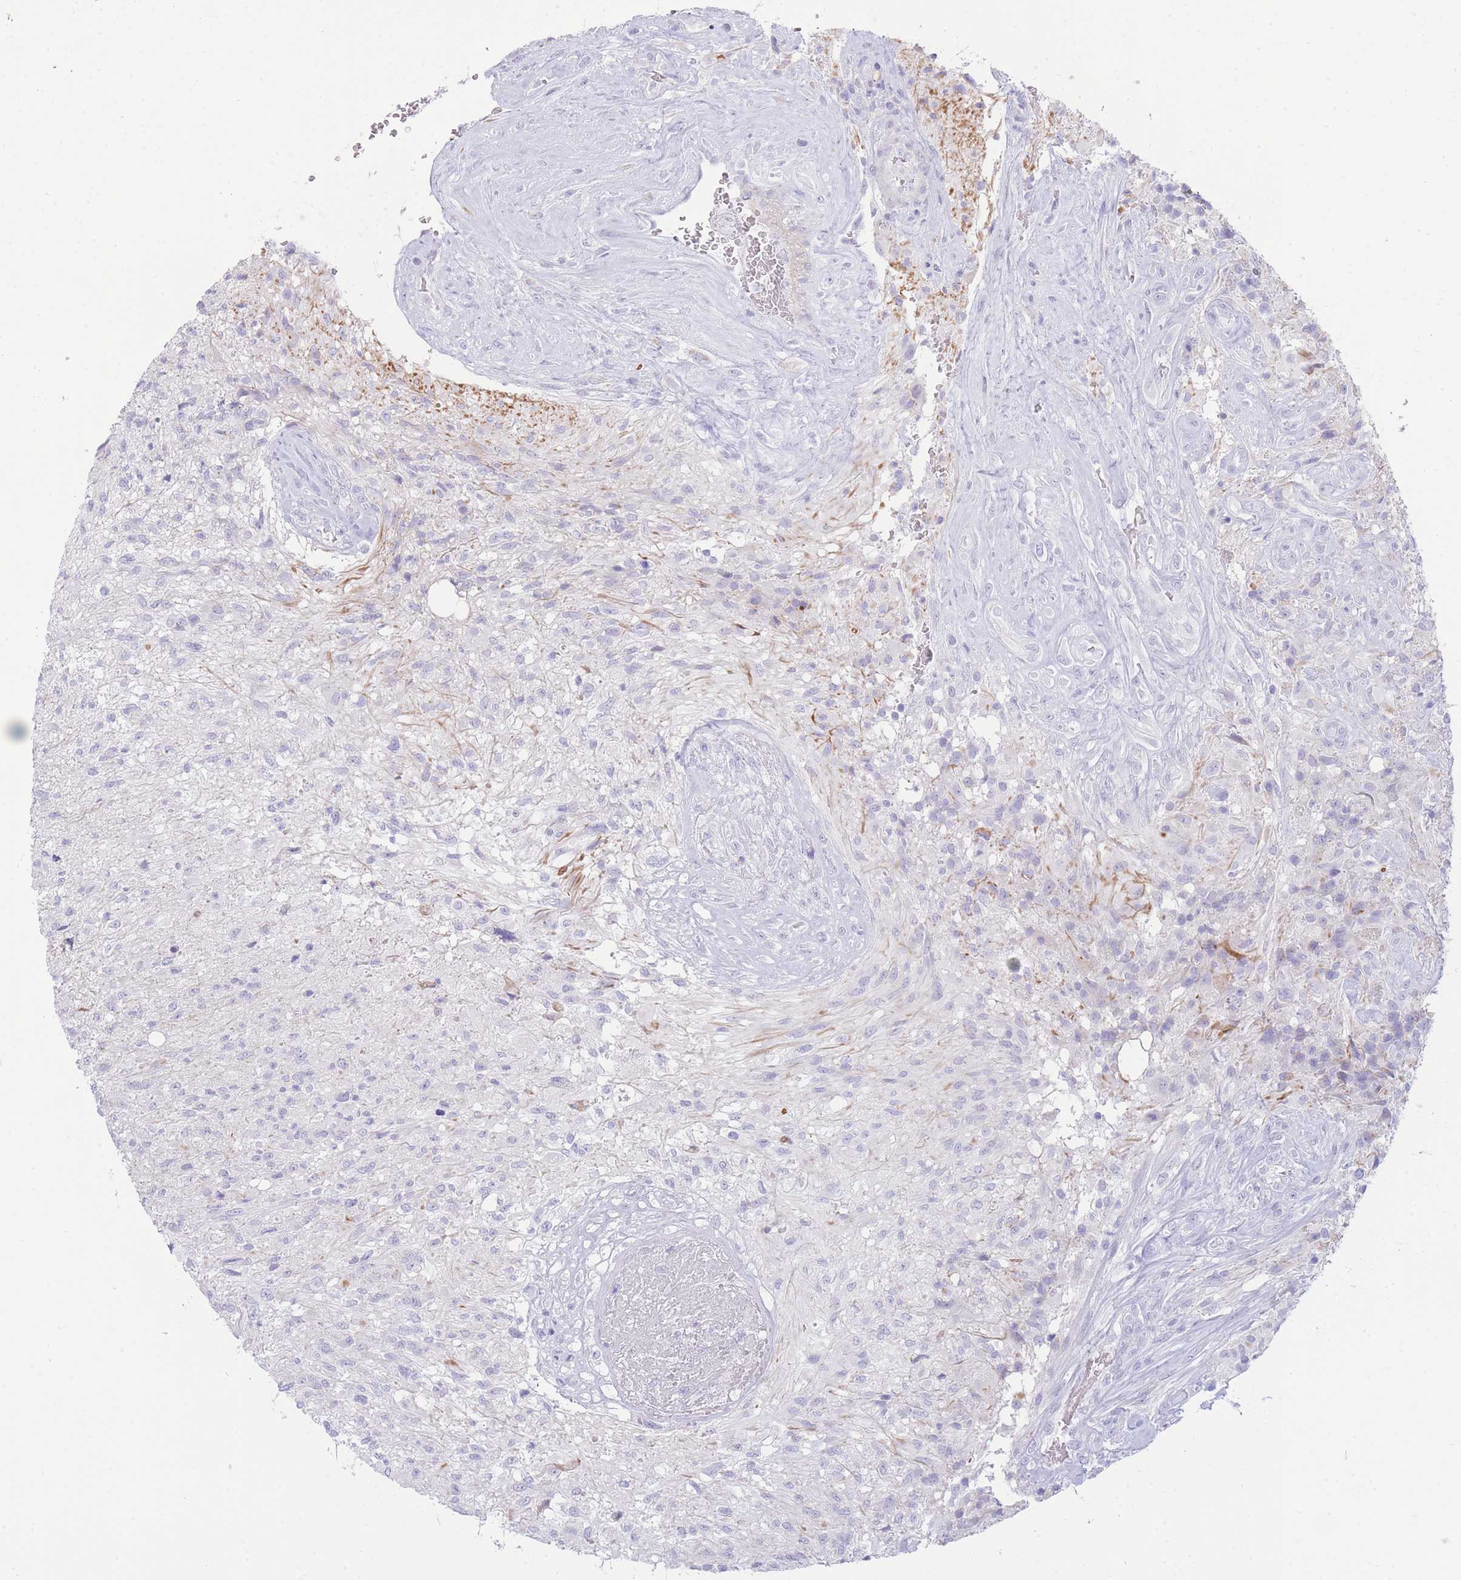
{"staining": {"intensity": "negative", "quantity": "none", "location": "none"}, "tissue": "glioma", "cell_type": "Tumor cells", "image_type": "cancer", "snomed": [{"axis": "morphology", "description": "Glioma, malignant, High grade"}, {"axis": "topography", "description": "Brain"}], "caption": "Immunohistochemistry (IHC) of human glioma shows no positivity in tumor cells.", "gene": "VWA8", "patient": {"sex": "male", "age": 56}}